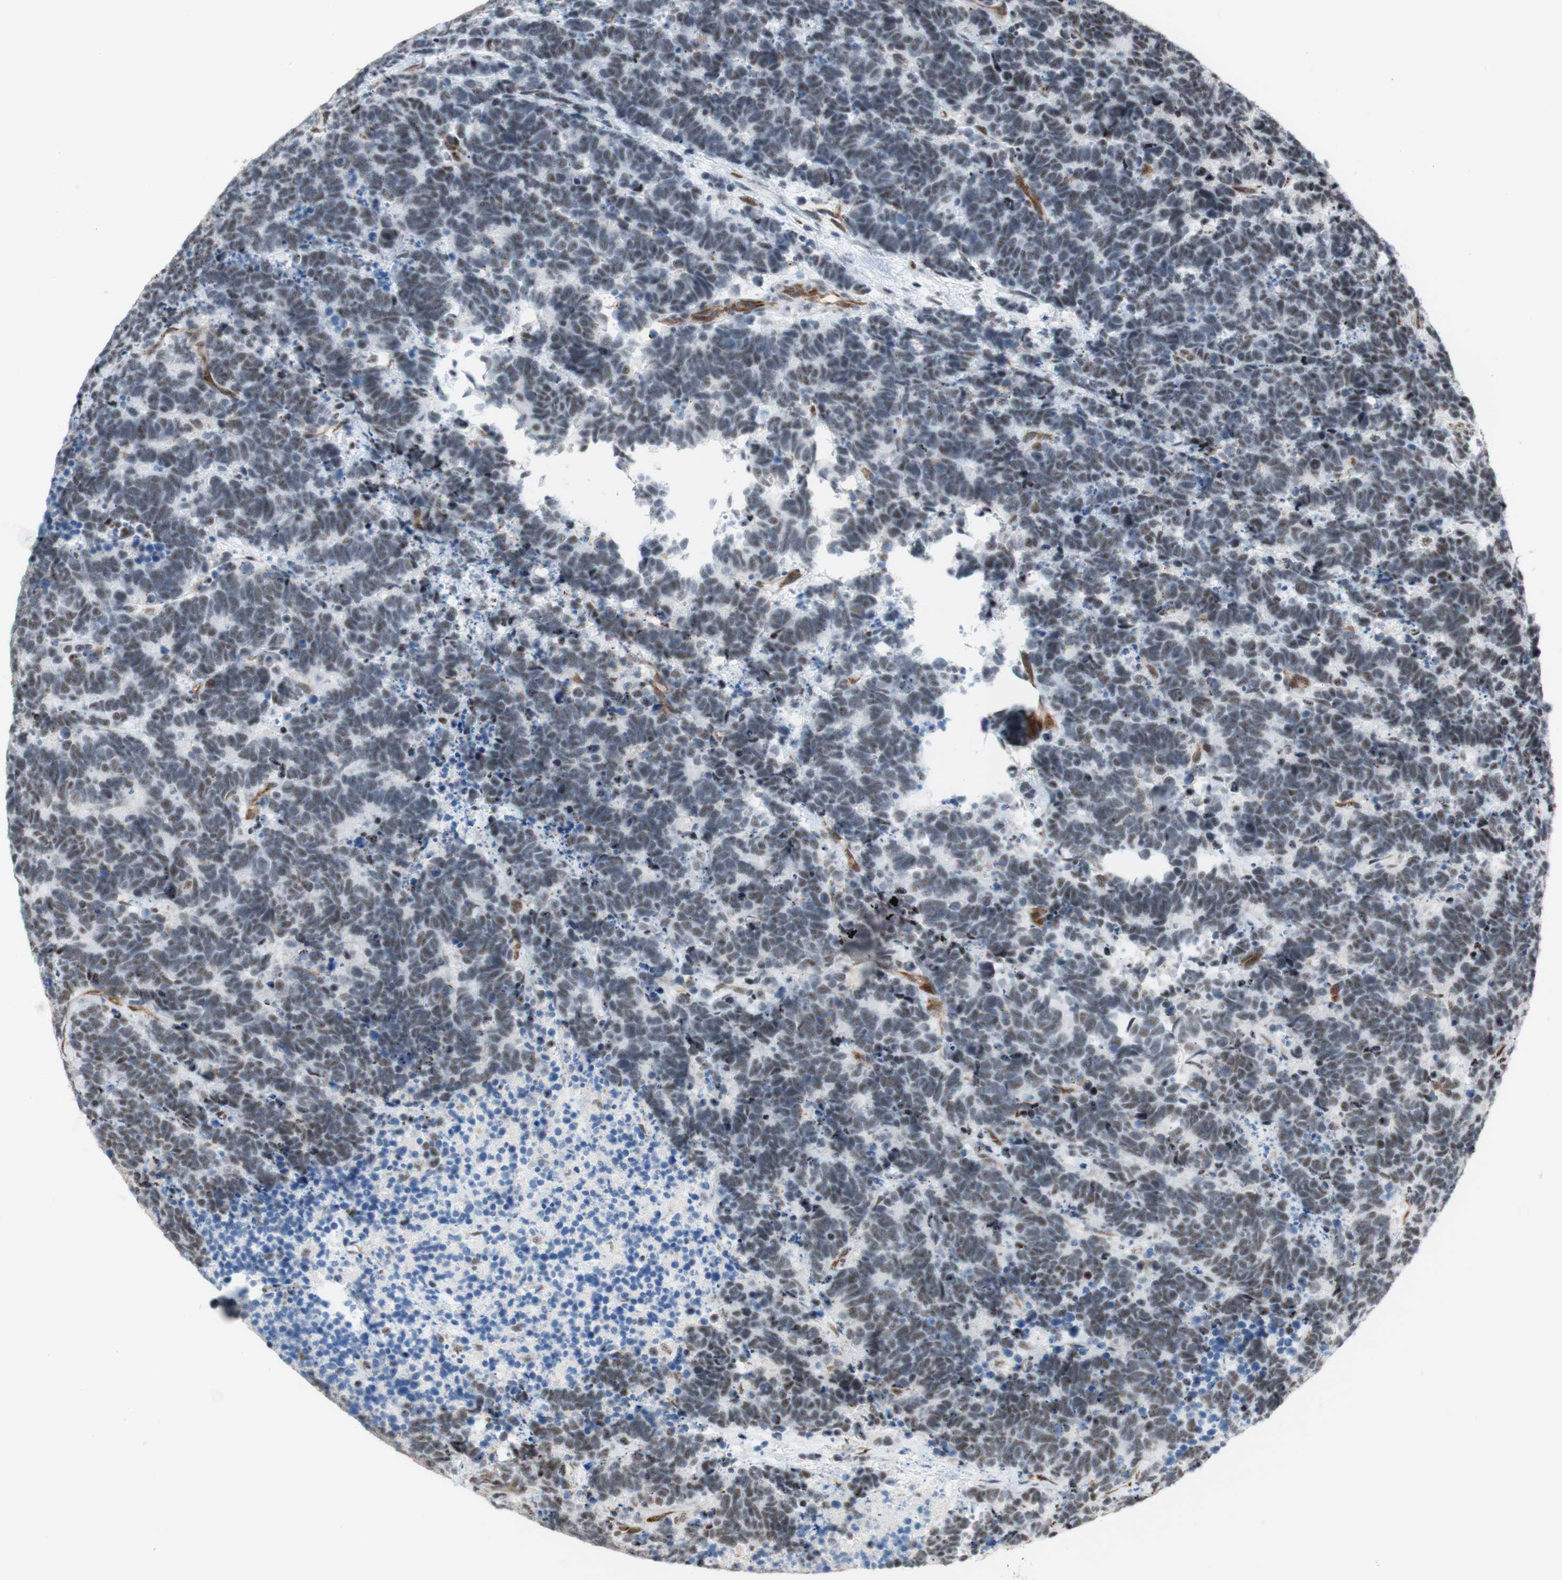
{"staining": {"intensity": "weak", "quantity": ">75%", "location": "nuclear"}, "tissue": "carcinoid", "cell_type": "Tumor cells", "image_type": "cancer", "snomed": [{"axis": "morphology", "description": "Carcinoma, NOS"}, {"axis": "morphology", "description": "Carcinoid, malignant, NOS"}, {"axis": "topography", "description": "Urinary bladder"}], "caption": "Immunohistochemistry (IHC) micrograph of neoplastic tissue: human malignant carcinoid stained using immunohistochemistry displays low levels of weak protein expression localized specifically in the nuclear of tumor cells, appearing as a nuclear brown color.", "gene": "SAP18", "patient": {"sex": "male", "age": 57}}